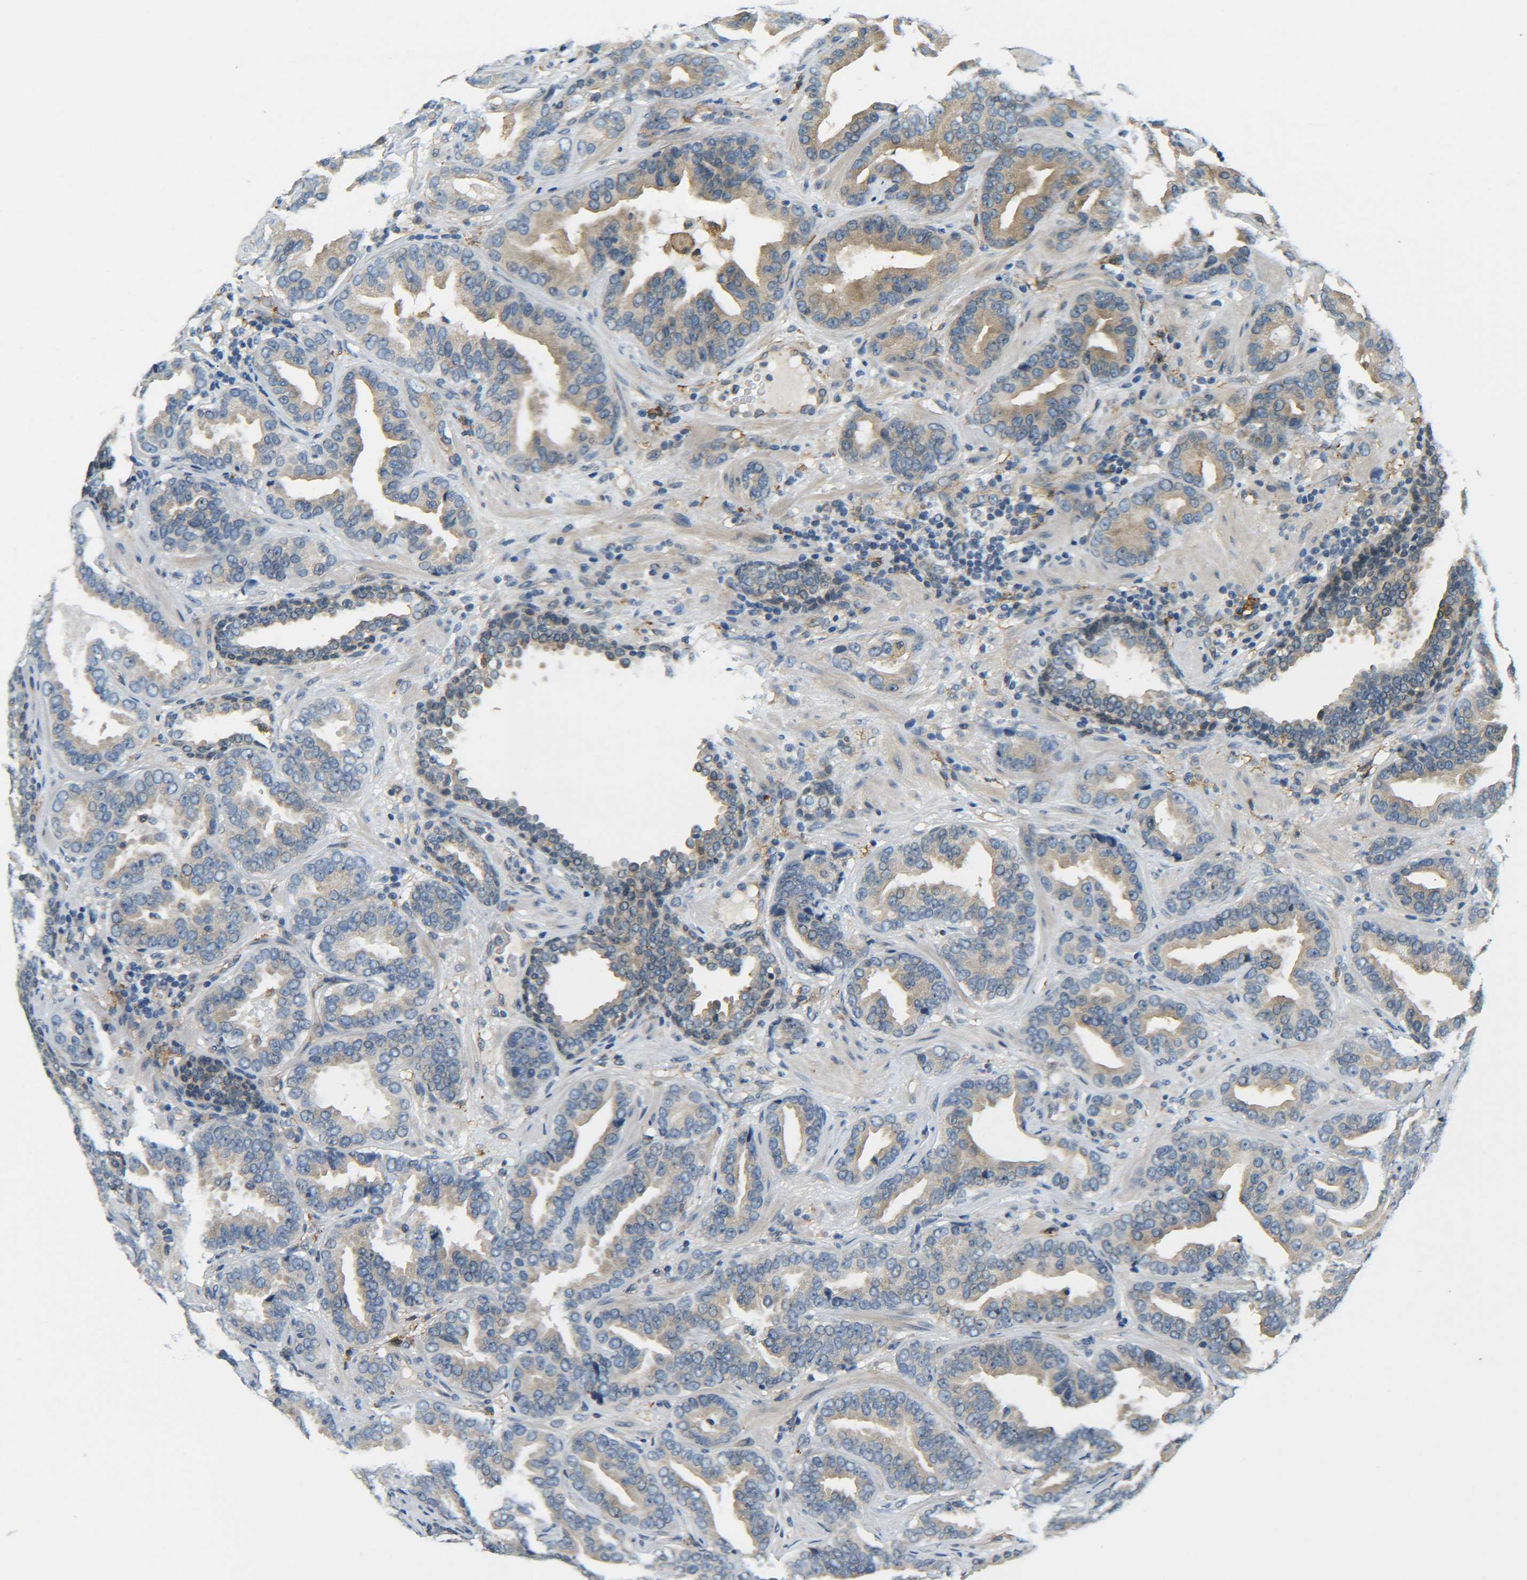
{"staining": {"intensity": "moderate", "quantity": "25%-75%", "location": "cytoplasmic/membranous"}, "tissue": "prostate cancer", "cell_type": "Tumor cells", "image_type": "cancer", "snomed": [{"axis": "morphology", "description": "Adenocarcinoma, Low grade"}, {"axis": "topography", "description": "Prostate"}], "caption": "Immunohistochemistry of adenocarcinoma (low-grade) (prostate) demonstrates medium levels of moderate cytoplasmic/membranous expression in about 25%-75% of tumor cells.", "gene": "DAB2", "patient": {"sex": "male", "age": 59}}